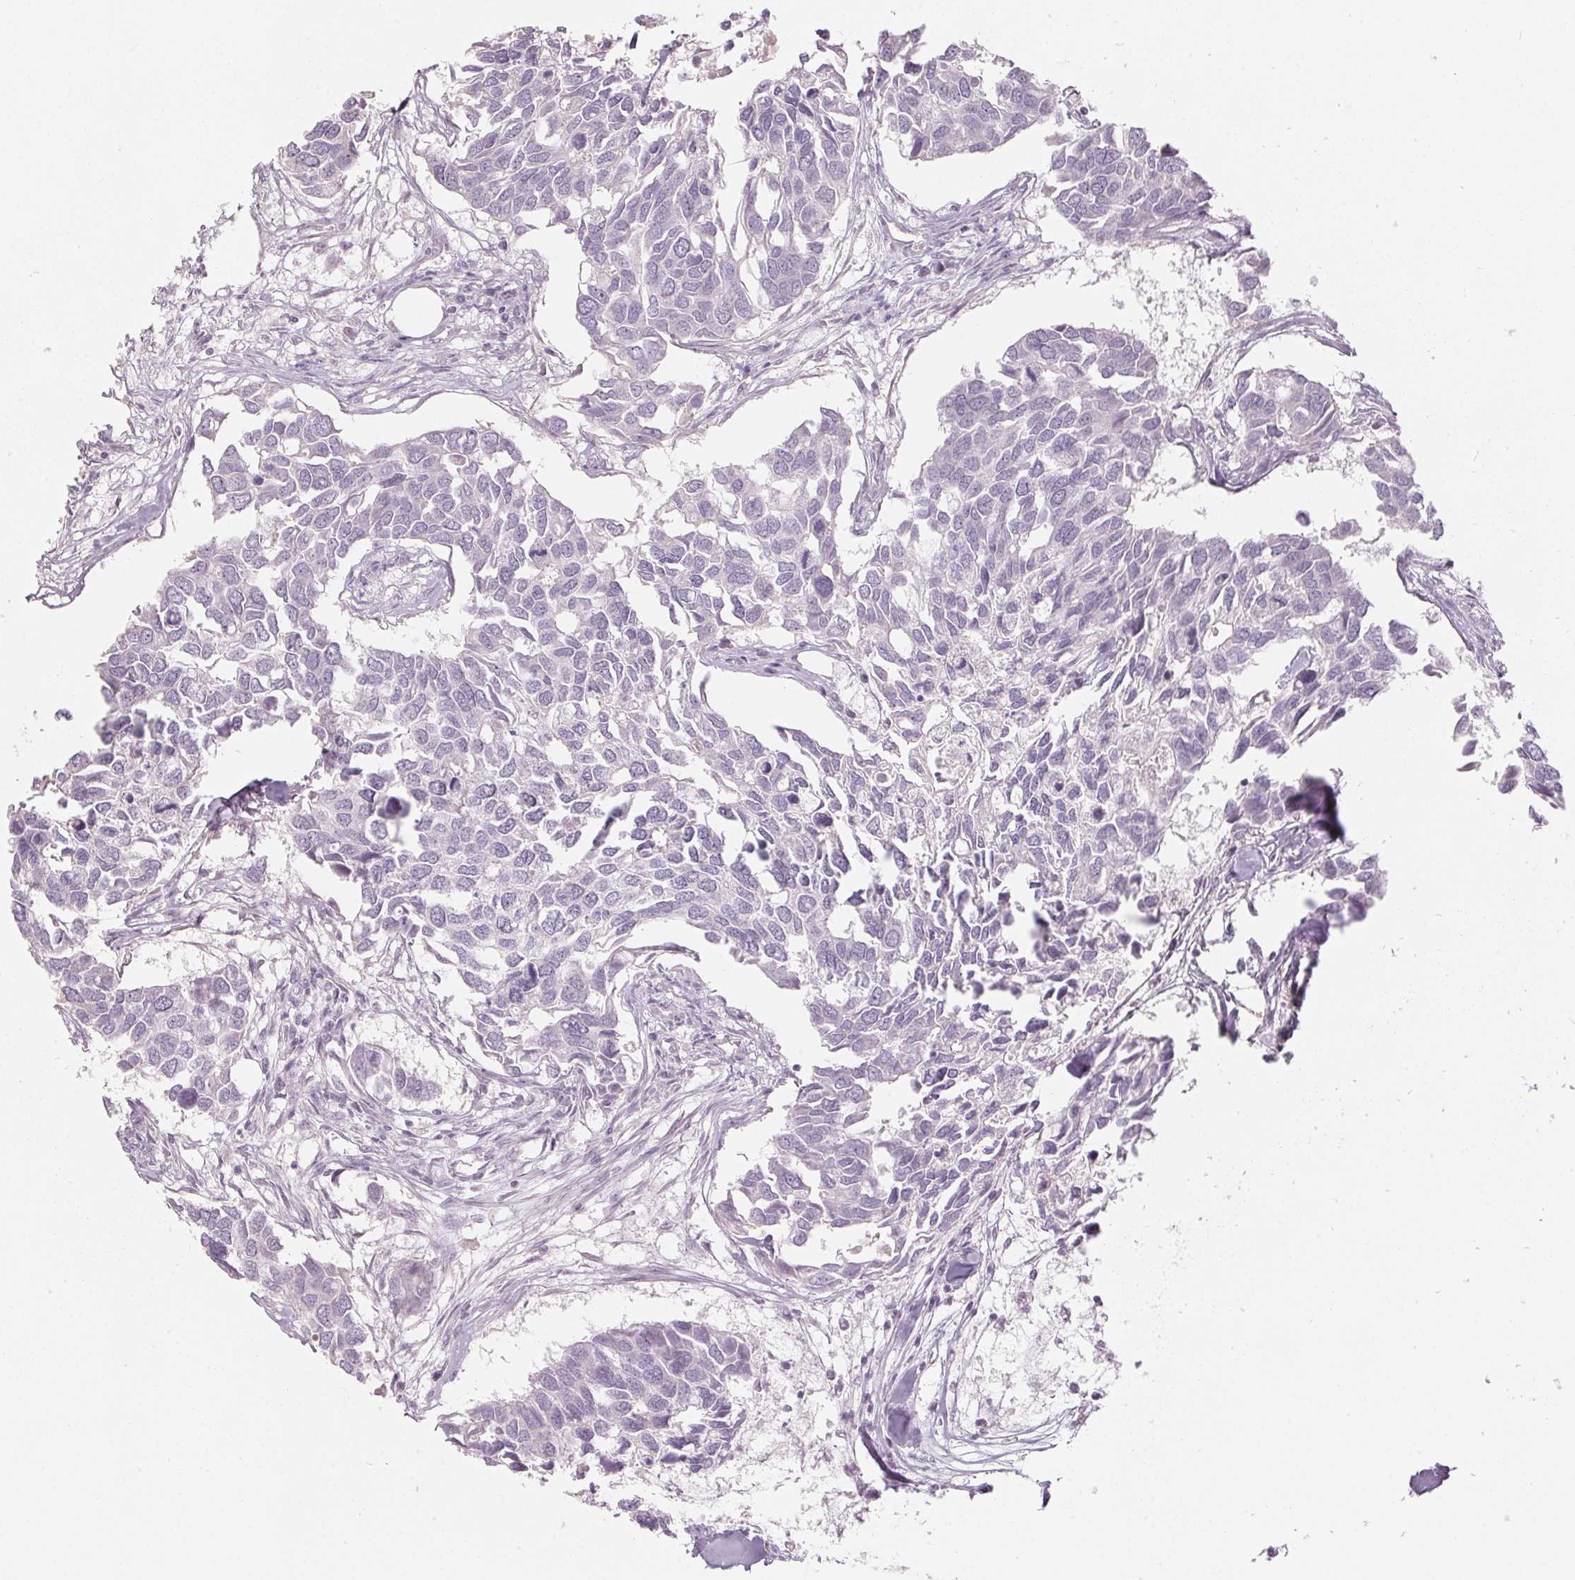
{"staining": {"intensity": "negative", "quantity": "none", "location": "none"}, "tissue": "breast cancer", "cell_type": "Tumor cells", "image_type": "cancer", "snomed": [{"axis": "morphology", "description": "Duct carcinoma"}, {"axis": "topography", "description": "Breast"}], "caption": "This is an IHC image of breast infiltrating ductal carcinoma. There is no positivity in tumor cells.", "gene": "ZBBX", "patient": {"sex": "female", "age": 83}}